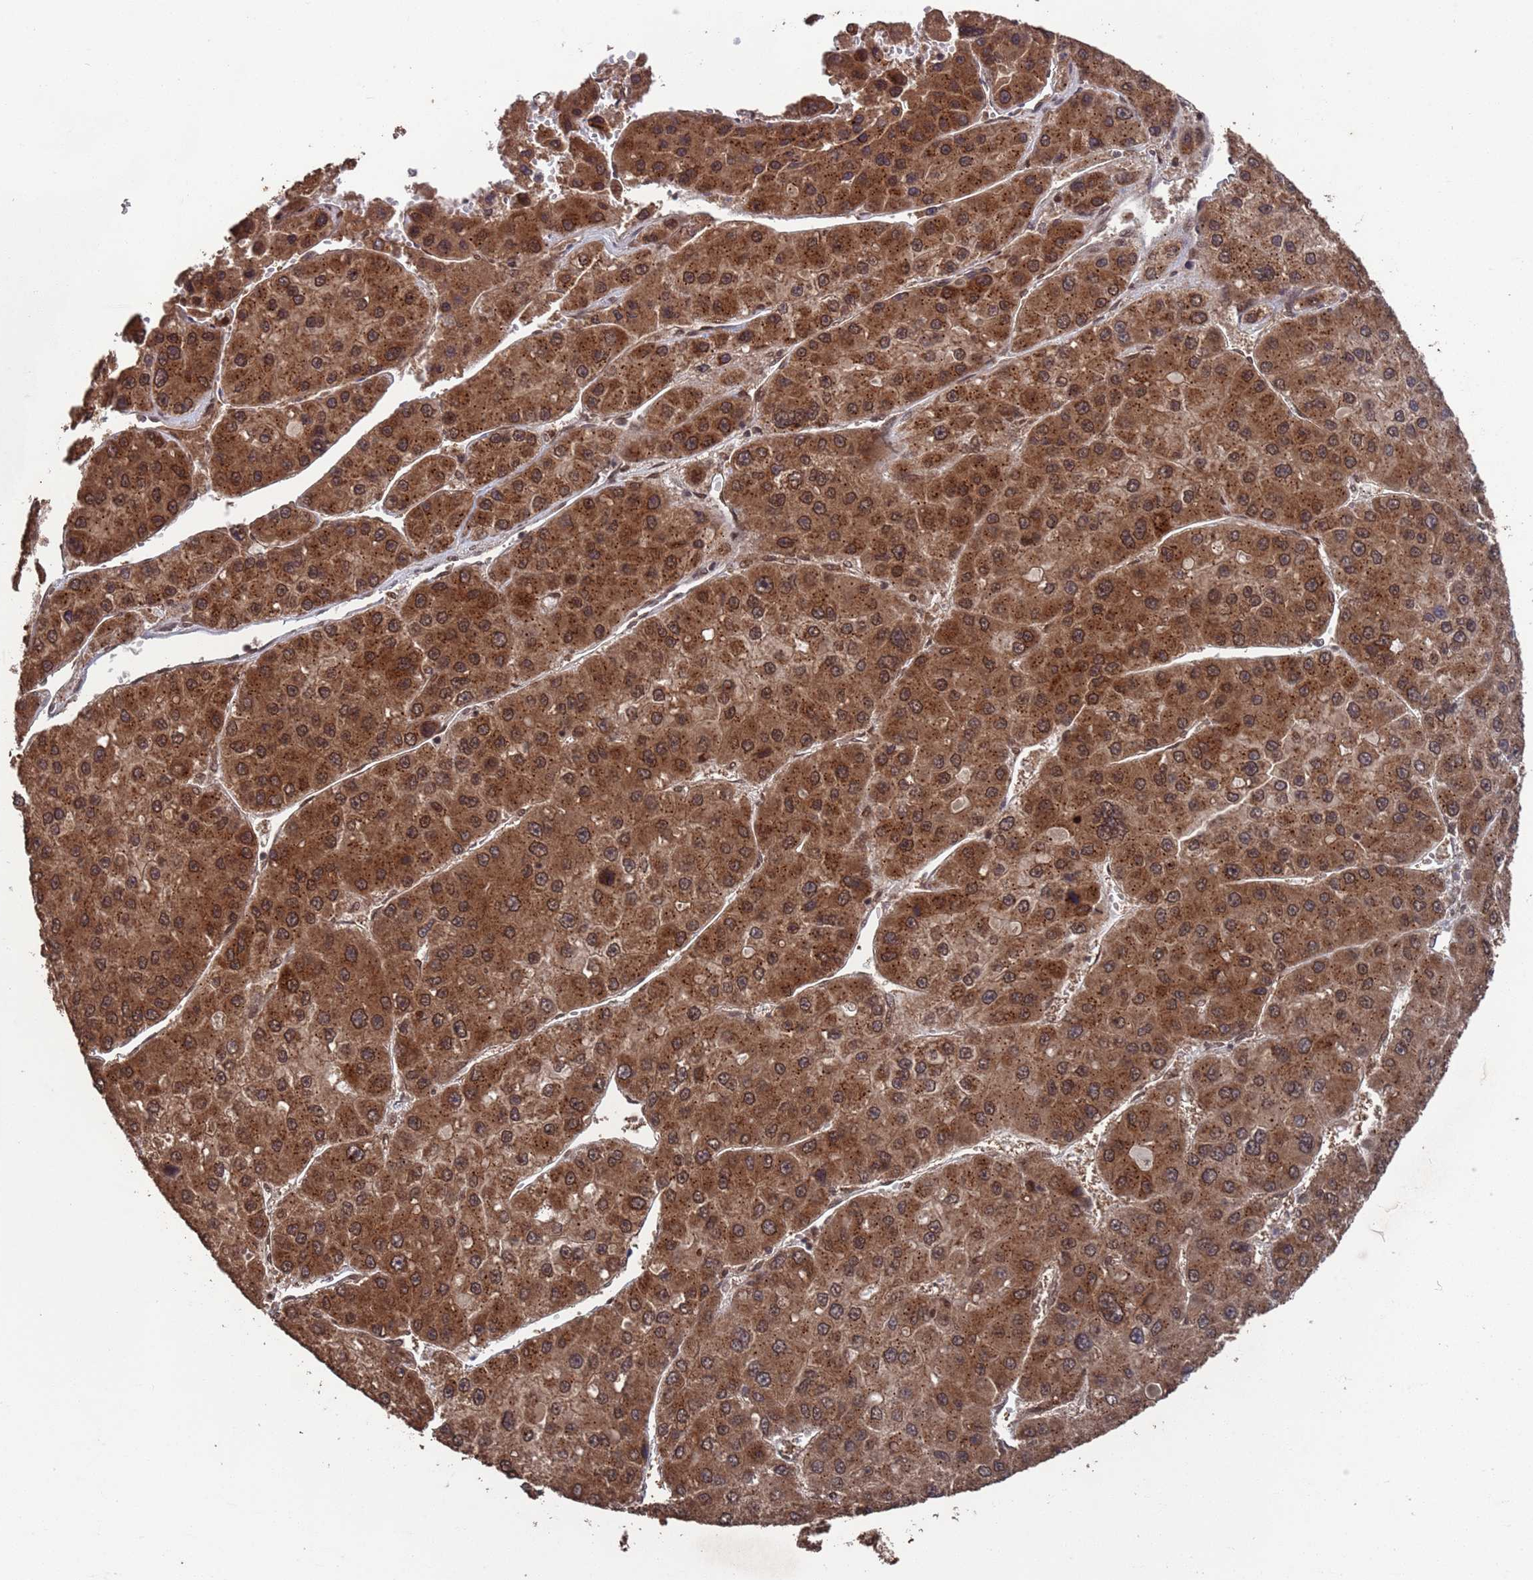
{"staining": {"intensity": "moderate", "quantity": ">75%", "location": "cytoplasmic/membranous"}, "tissue": "liver cancer", "cell_type": "Tumor cells", "image_type": "cancer", "snomed": [{"axis": "morphology", "description": "Carcinoma, Hepatocellular, NOS"}, {"axis": "topography", "description": "Liver"}], "caption": "Brown immunohistochemical staining in human liver cancer demonstrates moderate cytoplasmic/membranous expression in approximately >75% of tumor cells. The protein is shown in brown color, while the nuclei are stained blue.", "gene": "FUBP3", "patient": {"sex": "female", "age": 73}}